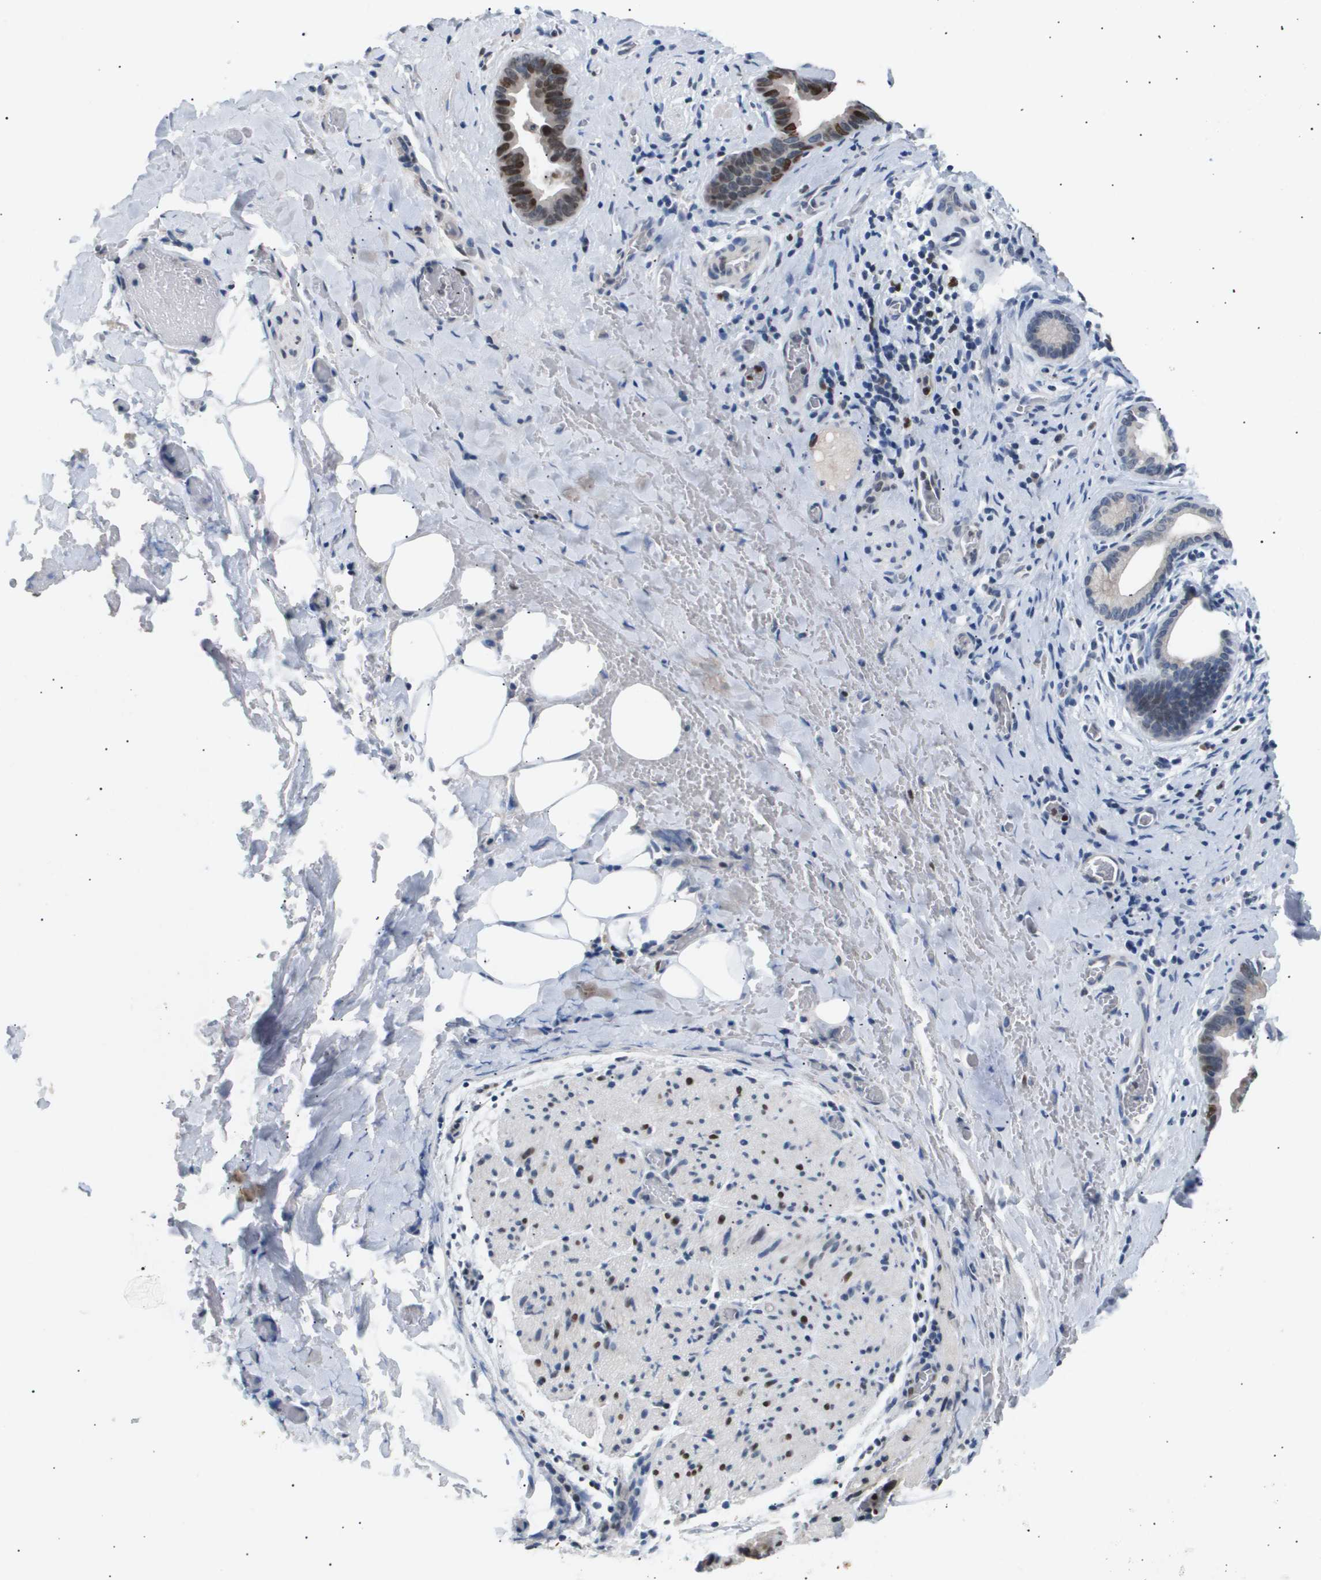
{"staining": {"intensity": "strong", "quantity": "25%-75%", "location": "nuclear"}, "tissue": "liver cancer", "cell_type": "Tumor cells", "image_type": "cancer", "snomed": [{"axis": "morphology", "description": "Cholangiocarcinoma"}, {"axis": "topography", "description": "Liver"}], "caption": "High-magnification brightfield microscopy of liver cholangiocarcinoma stained with DAB (brown) and counterstained with hematoxylin (blue). tumor cells exhibit strong nuclear positivity is seen in approximately25%-75% of cells. (Stains: DAB (3,3'-diaminobenzidine) in brown, nuclei in blue, Microscopy: brightfield microscopy at high magnification).", "gene": "ANAPC2", "patient": {"sex": "female", "age": 55}}